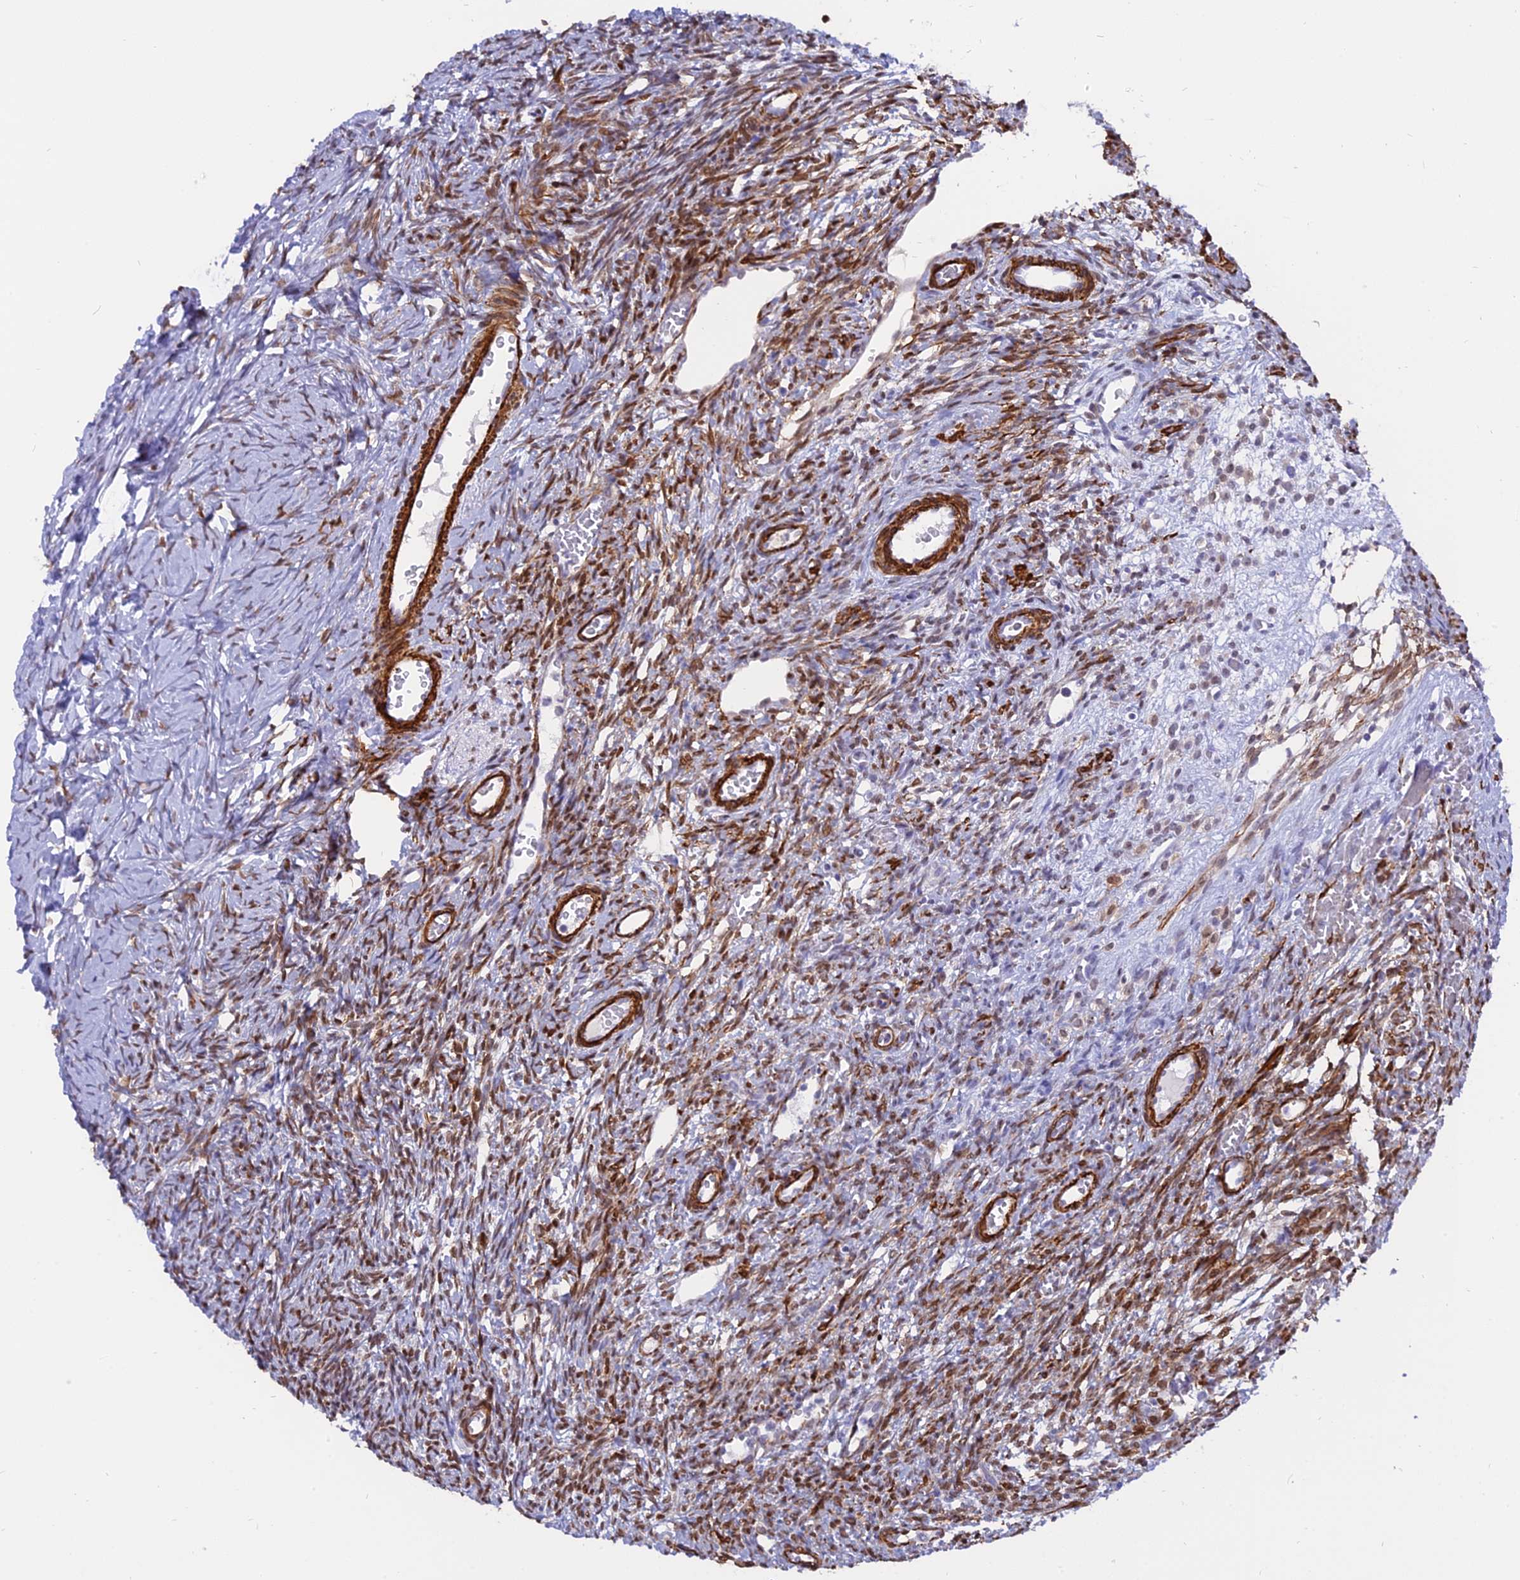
{"staining": {"intensity": "moderate", "quantity": ">75%", "location": "nuclear"}, "tissue": "ovary", "cell_type": "Ovarian stroma cells", "image_type": "normal", "snomed": [{"axis": "morphology", "description": "Normal tissue, NOS"}, {"axis": "topography", "description": "Ovary"}], "caption": "The image displays staining of normal ovary, revealing moderate nuclear protein positivity (brown color) within ovarian stroma cells. The protein is stained brown, and the nuclei are stained in blue (DAB IHC with brightfield microscopy, high magnification).", "gene": "CENPV", "patient": {"sex": "female", "age": 39}}